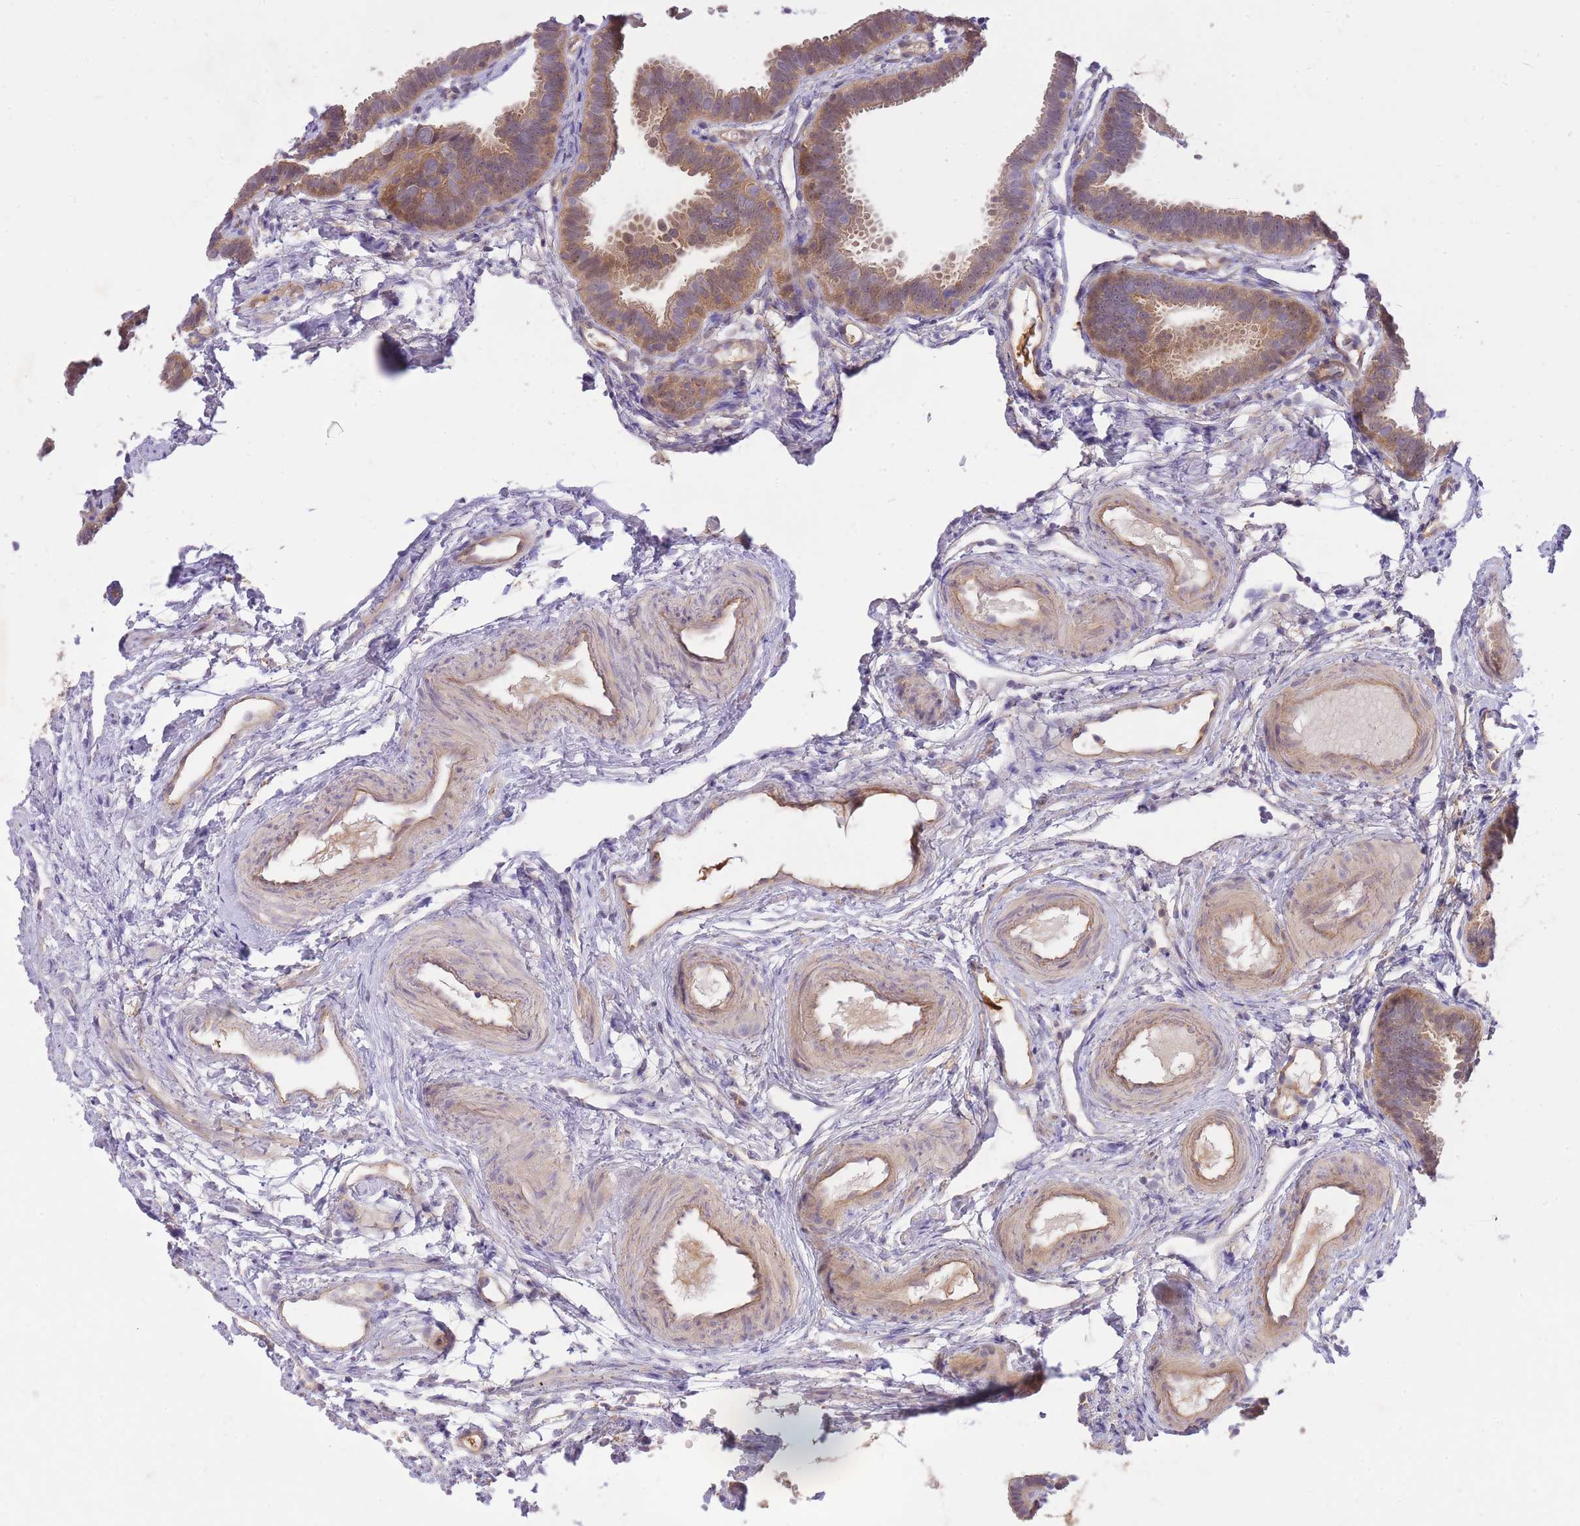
{"staining": {"intensity": "moderate", "quantity": ">75%", "location": "cytoplasmic/membranous"}, "tissue": "fallopian tube", "cell_type": "Glandular cells", "image_type": "normal", "snomed": [{"axis": "morphology", "description": "Normal tissue, NOS"}, {"axis": "topography", "description": "Fallopian tube"}], "caption": "This is an image of immunohistochemistry staining of unremarkable fallopian tube, which shows moderate positivity in the cytoplasmic/membranous of glandular cells.", "gene": "PREP", "patient": {"sex": "female", "age": 37}}